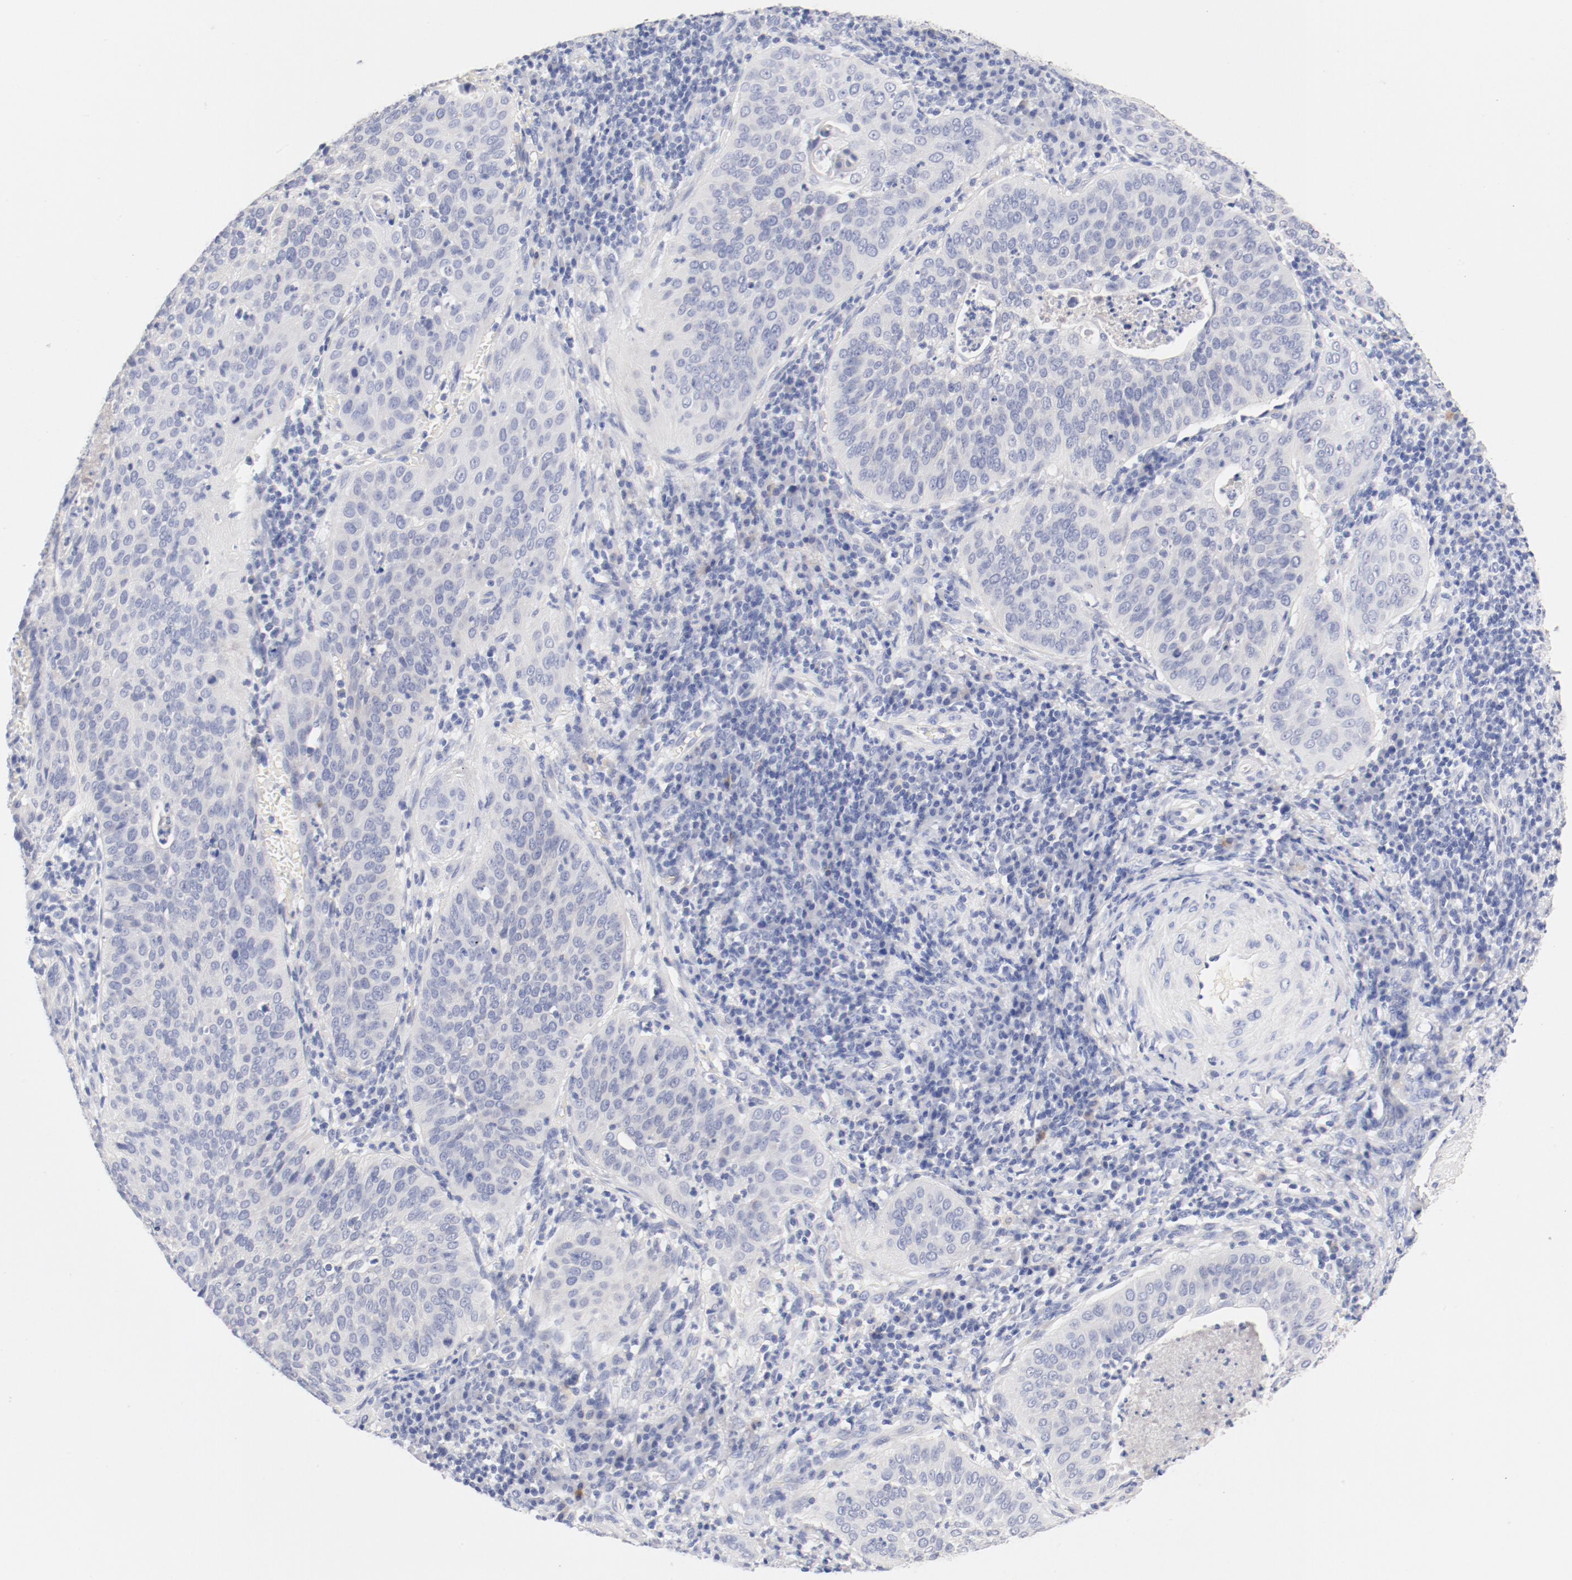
{"staining": {"intensity": "negative", "quantity": "none", "location": "none"}, "tissue": "cervical cancer", "cell_type": "Tumor cells", "image_type": "cancer", "snomed": [{"axis": "morphology", "description": "Squamous cell carcinoma, NOS"}, {"axis": "topography", "description": "Cervix"}], "caption": "A high-resolution photomicrograph shows IHC staining of squamous cell carcinoma (cervical), which demonstrates no significant positivity in tumor cells.", "gene": "HOMER1", "patient": {"sex": "female", "age": 39}}